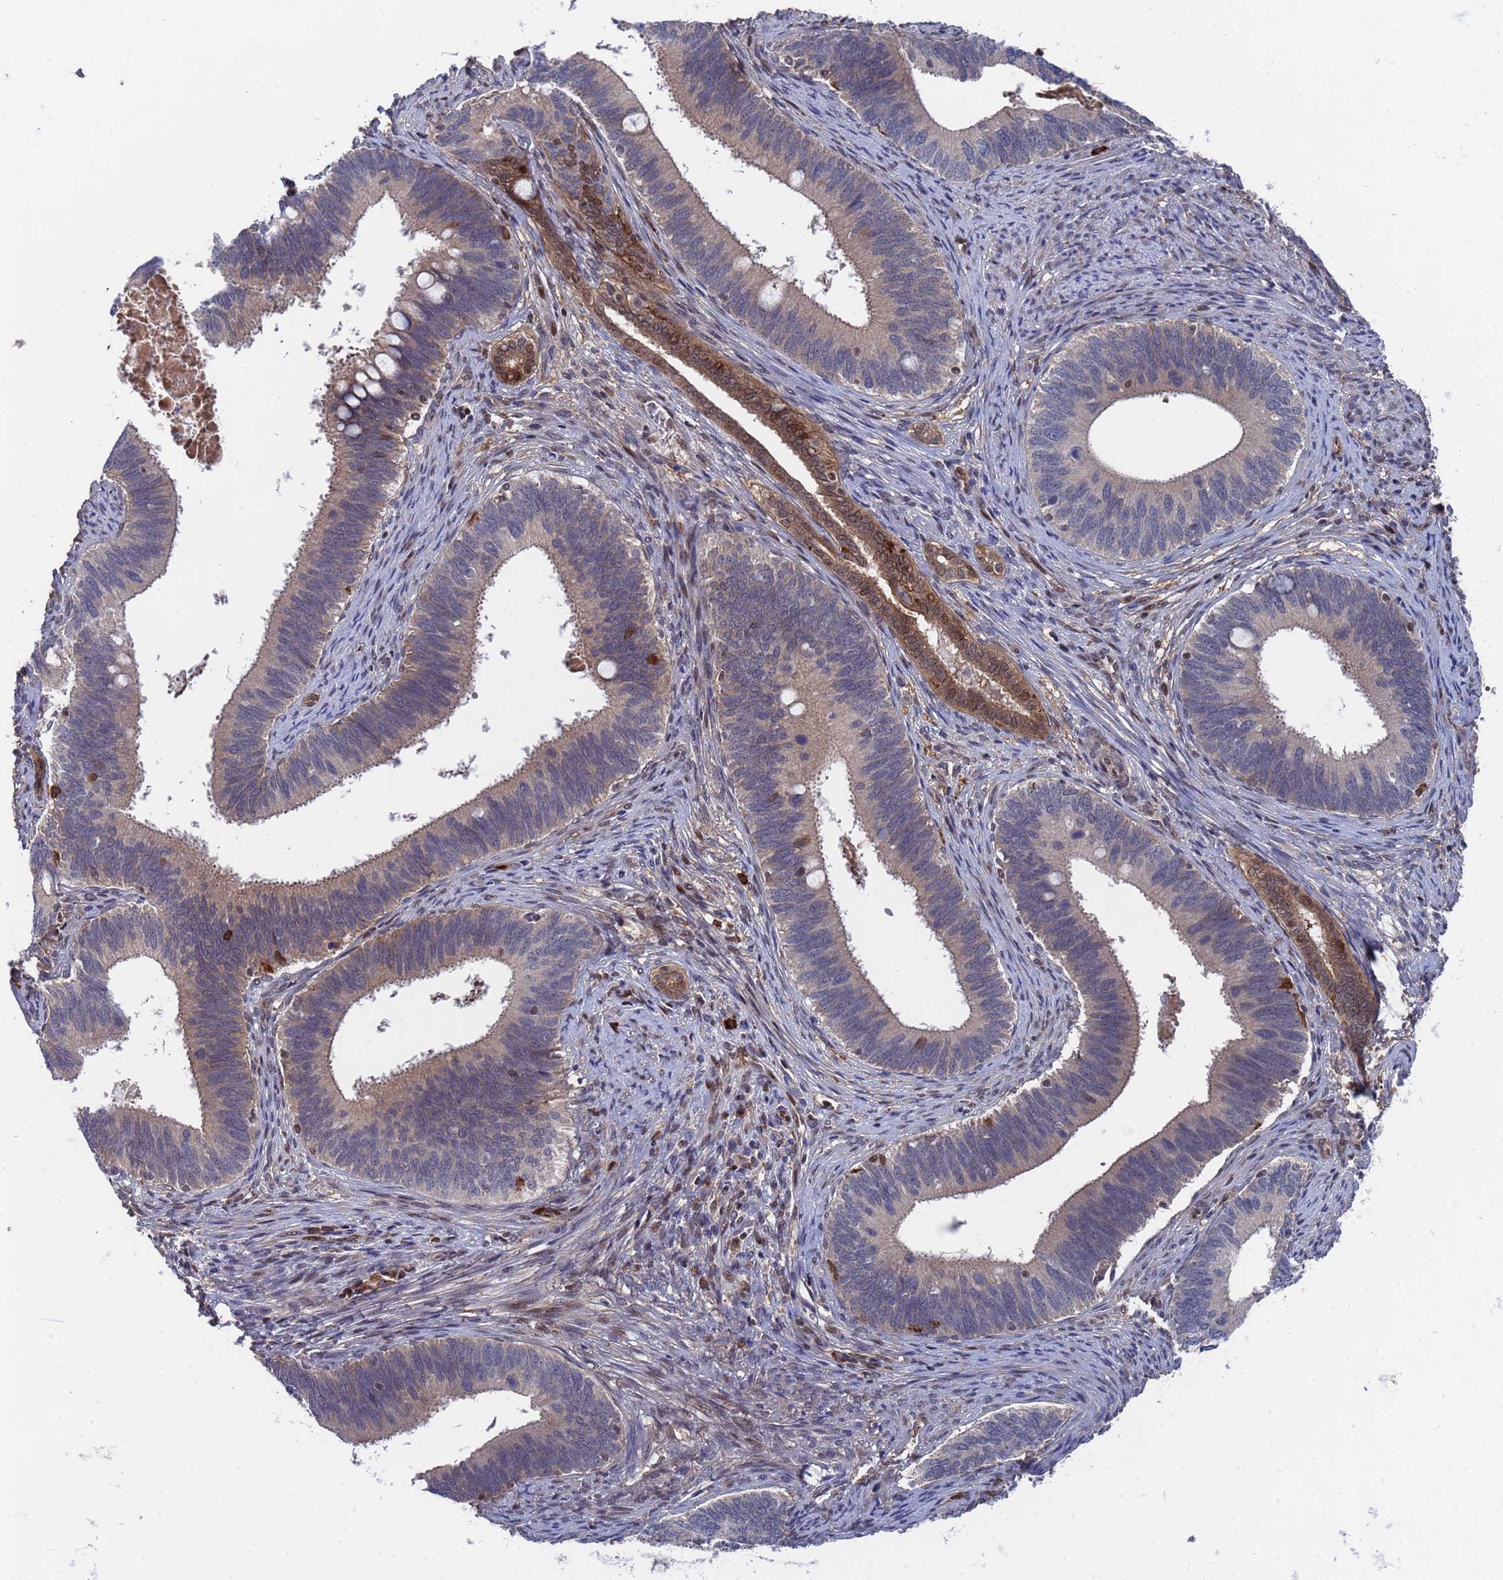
{"staining": {"intensity": "negative", "quantity": "none", "location": "none"}, "tissue": "cervical cancer", "cell_type": "Tumor cells", "image_type": "cancer", "snomed": [{"axis": "morphology", "description": "Adenocarcinoma, NOS"}, {"axis": "topography", "description": "Cervix"}], "caption": "This histopathology image is of adenocarcinoma (cervical) stained with immunohistochemistry to label a protein in brown with the nuclei are counter-stained blue. There is no positivity in tumor cells. (DAB immunohistochemistry with hematoxylin counter stain).", "gene": "TMBIM6", "patient": {"sex": "female", "age": 42}}